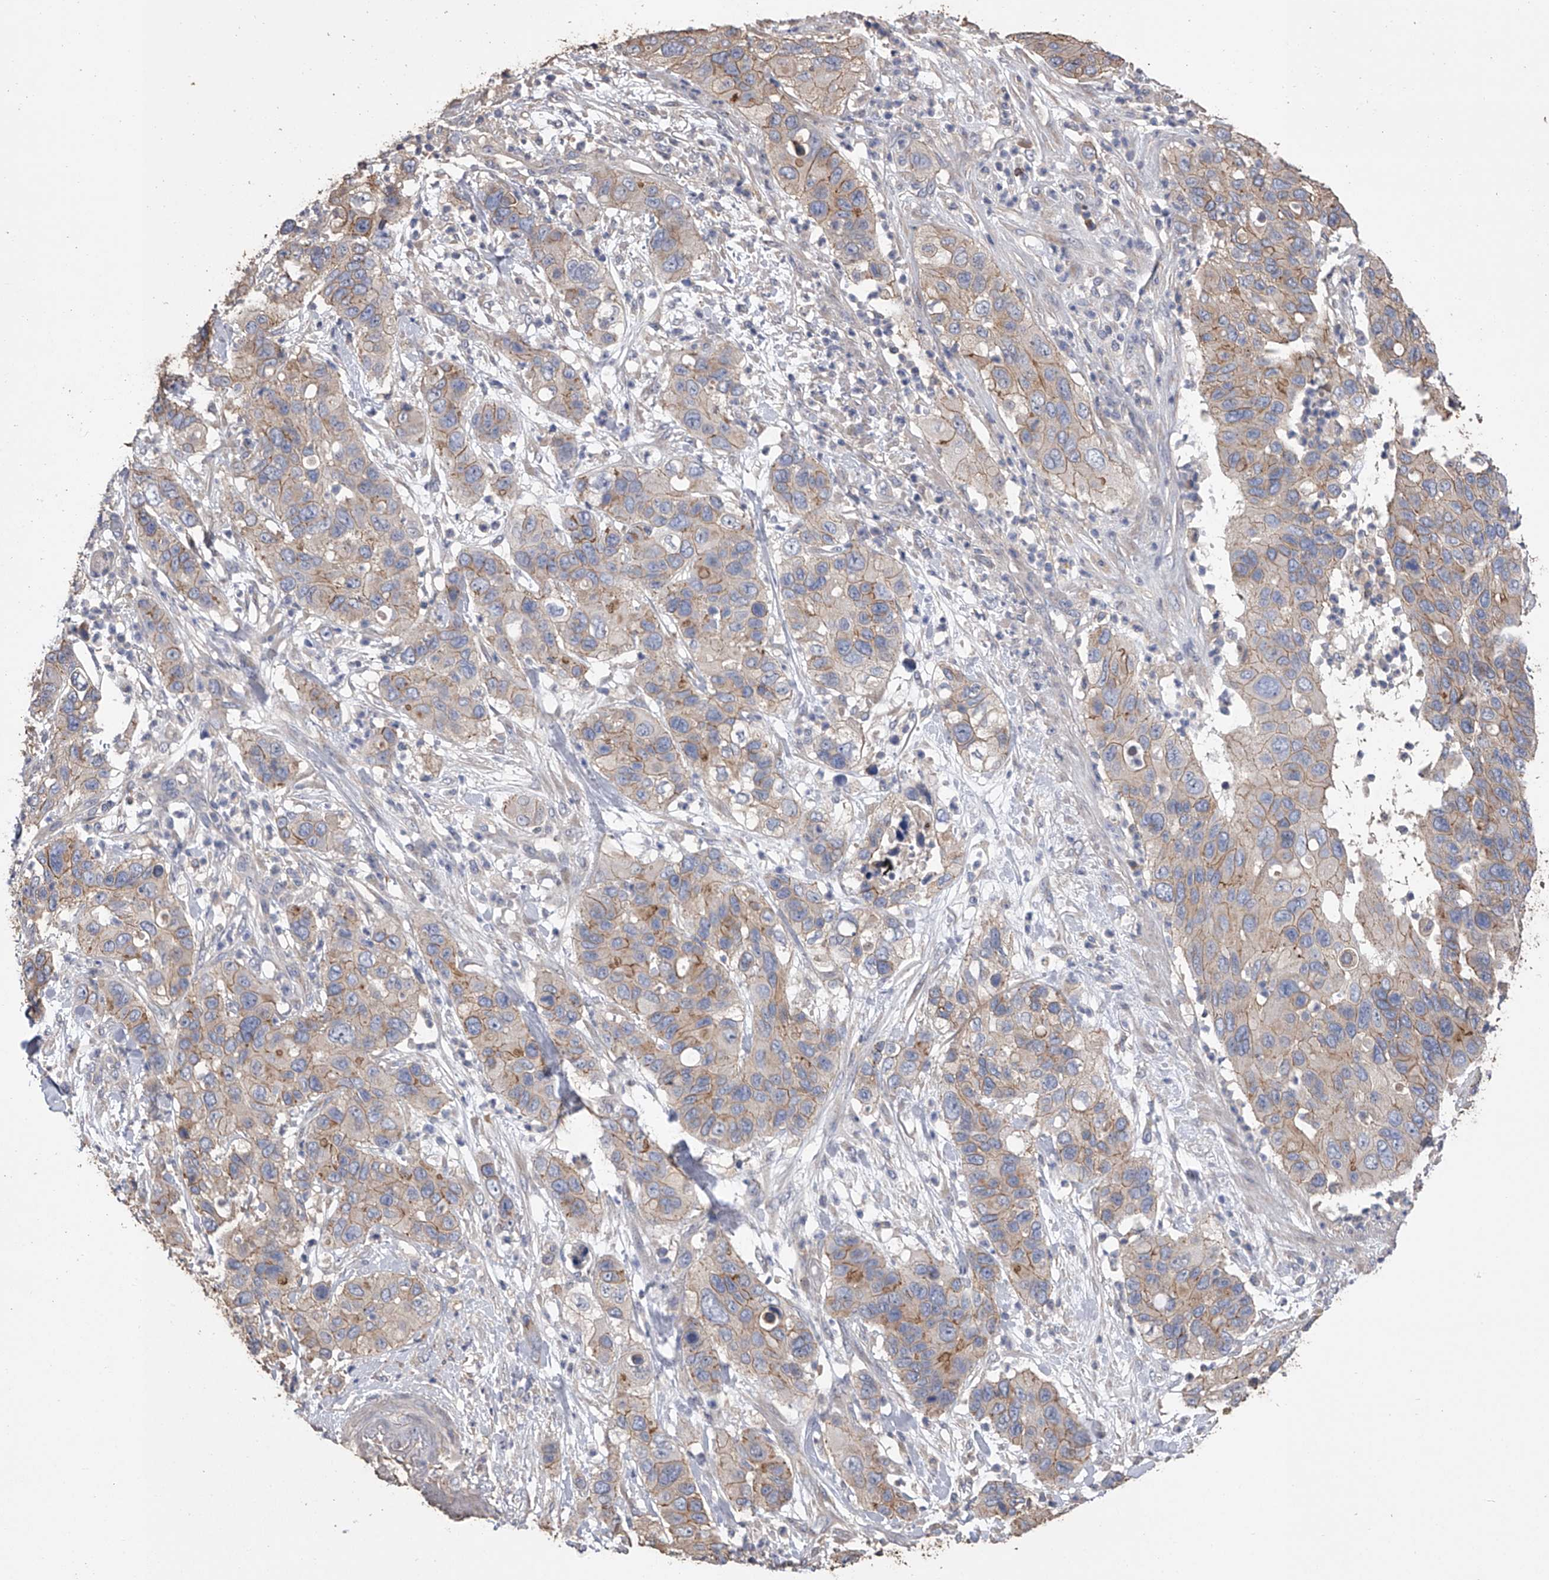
{"staining": {"intensity": "weak", "quantity": "25%-75%", "location": "cytoplasmic/membranous"}, "tissue": "pancreatic cancer", "cell_type": "Tumor cells", "image_type": "cancer", "snomed": [{"axis": "morphology", "description": "Adenocarcinoma, NOS"}, {"axis": "topography", "description": "Pancreas"}], "caption": "The micrograph displays a brown stain indicating the presence of a protein in the cytoplasmic/membranous of tumor cells in pancreatic cancer.", "gene": "ZNF343", "patient": {"sex": "female", "age": 71}}